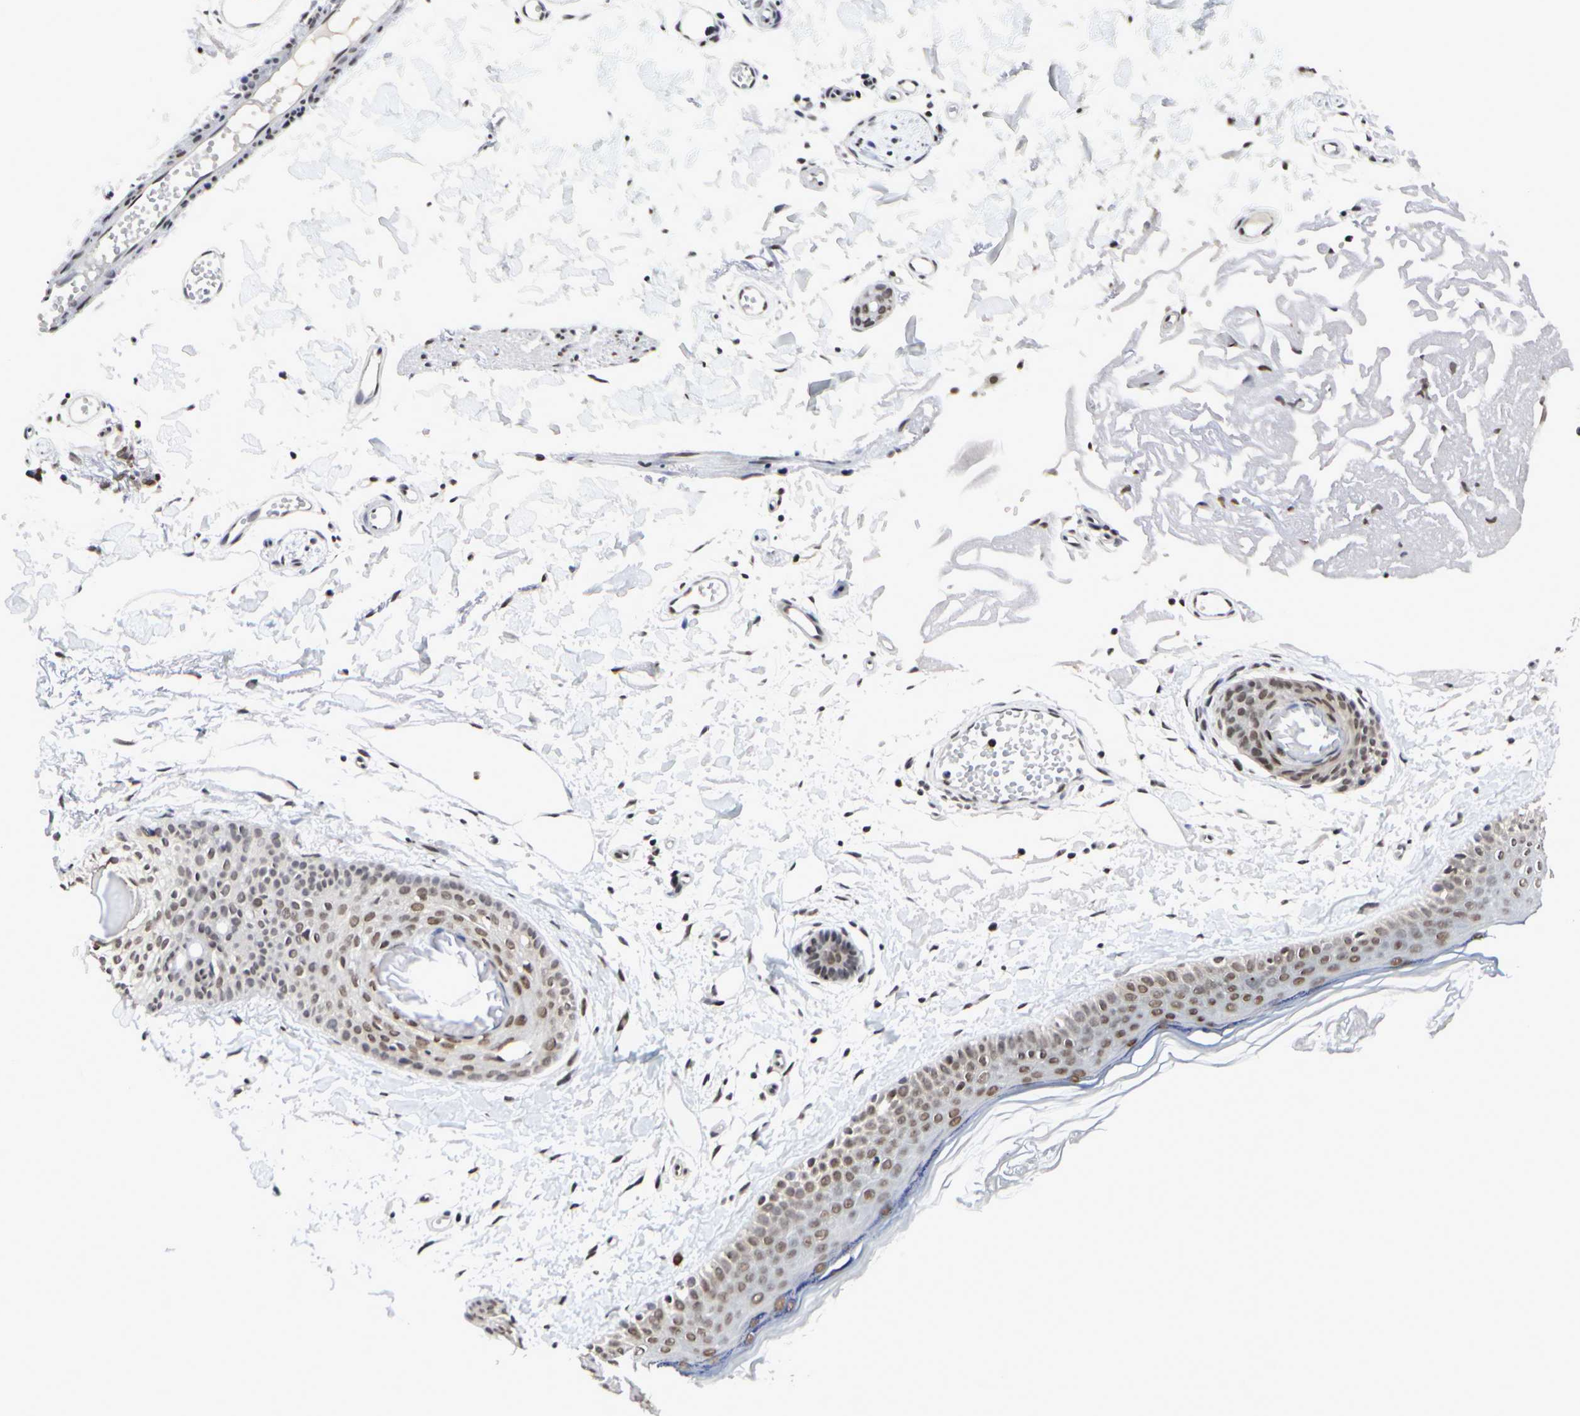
{"staining": {"intensity": "moderate", "quantity": ">75%", "location": "nuclear"}, "tissue": "skin", "cell_type": "Fibroblasts", "image_type": "normal", "snomed": [{"axis": "morphology", "description": "Normal tissue, NOS"}, {"axis": "topography", "description": "Skin"}], "caption": "Moderate nuclear staining is present in about >75% of fibroblasts in unremarkable skin. Ihc stains the protein in brown and the nuclei are stained blue.", "gene": "PRMT3", "patient": {"sex": "male", "age": 83}}